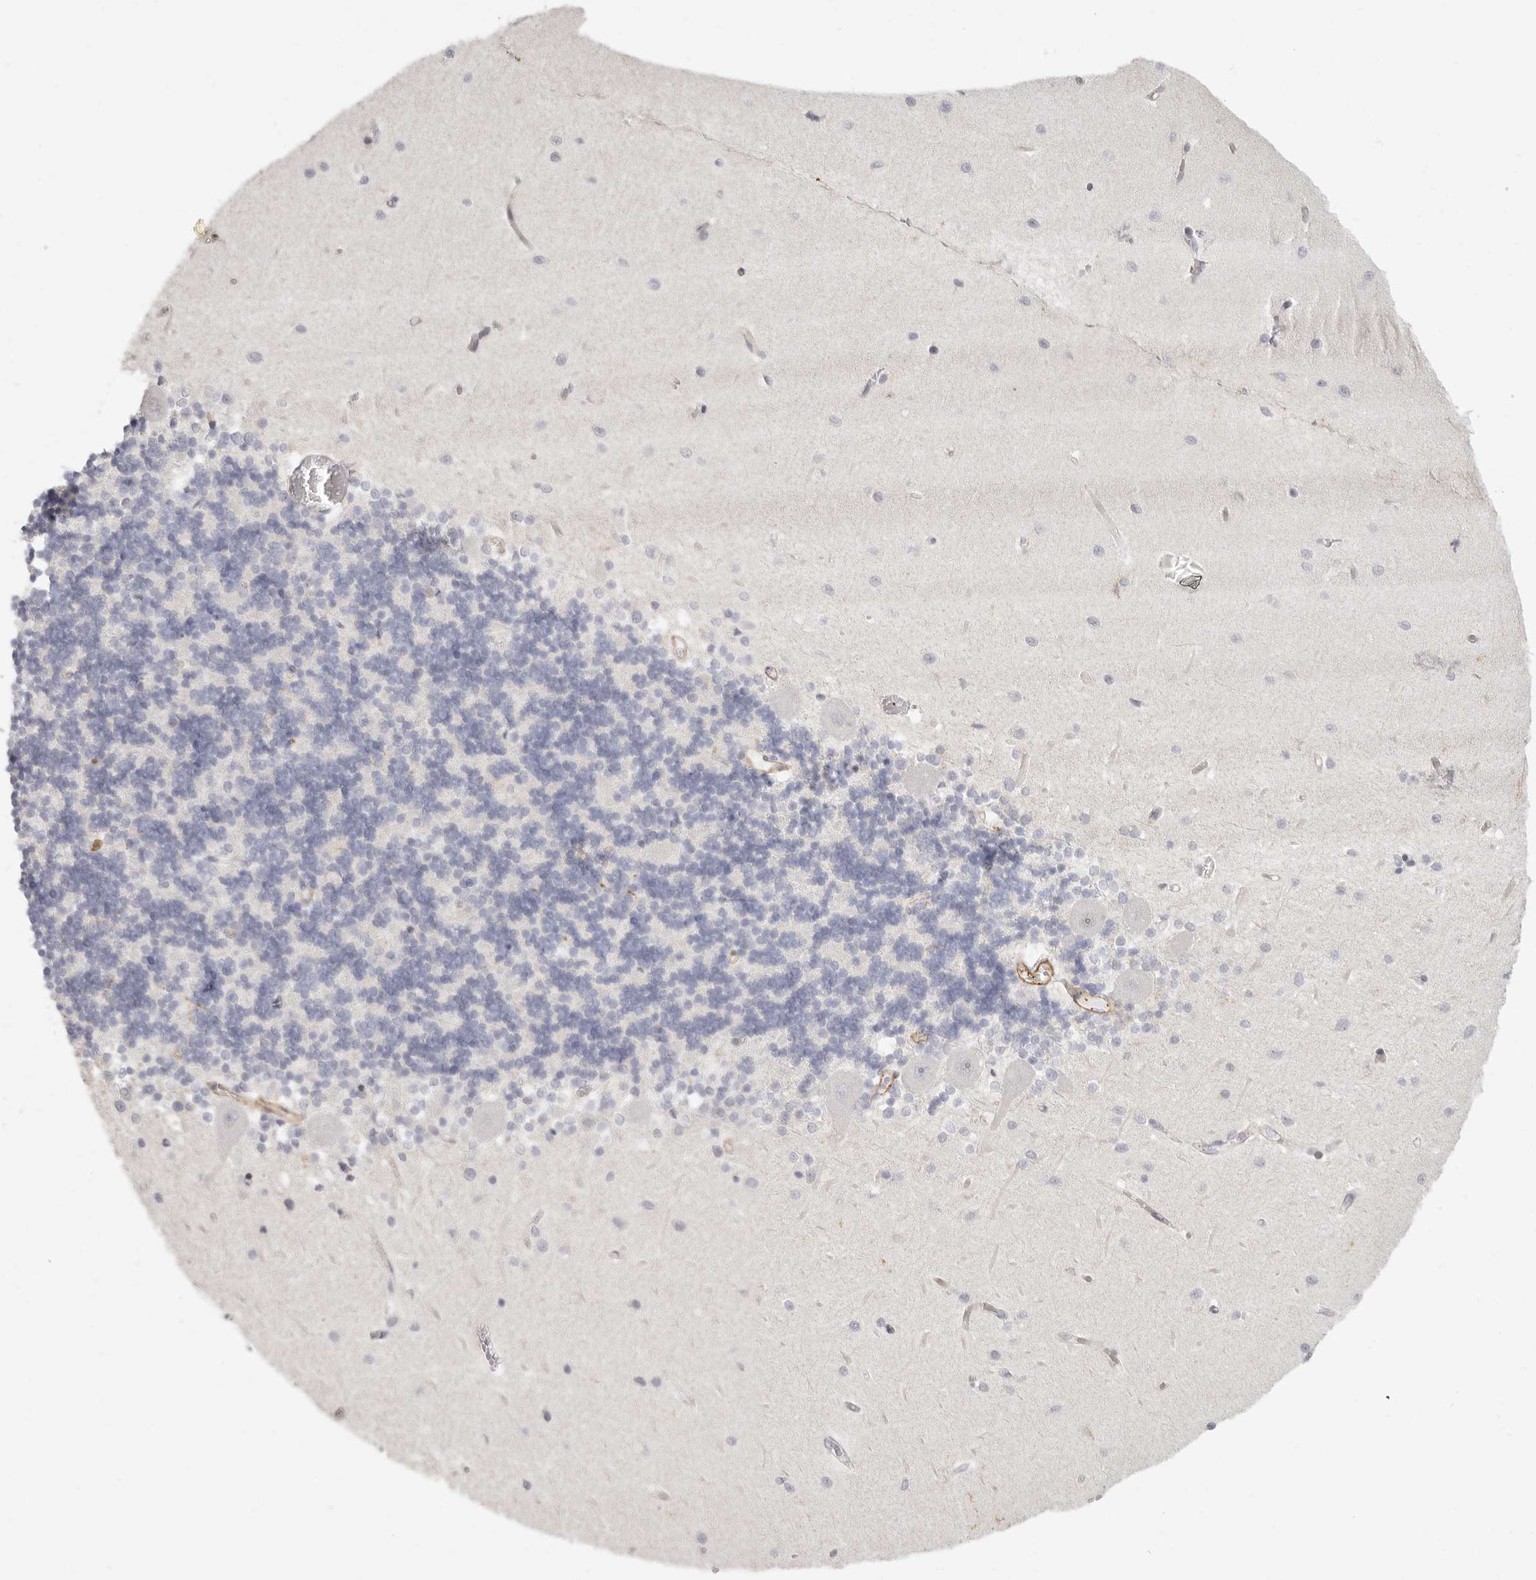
{"staining": {"intensity": "negative", "quantity": "none", "location": "none"}, "tissue": "cerebellum", "cell_type": "Cells in granular layer", "image_type": "normal", "snomed": [{"axis": "morphology", "description": "Normal tissue, NOS"}, {"axis": "topography", "description": "Cerebellum"}], "caption": "The micrograph reveals no staining of cells in granular layer in benign cerebellum. The staining was performed using DAB to visualize the protein expression in brown, while the nuclei were stained in blue with hematoxylin (Magnification: 20x).", "gene": "NIBAN1", "patient": {"sex": "male", "age": 37}}